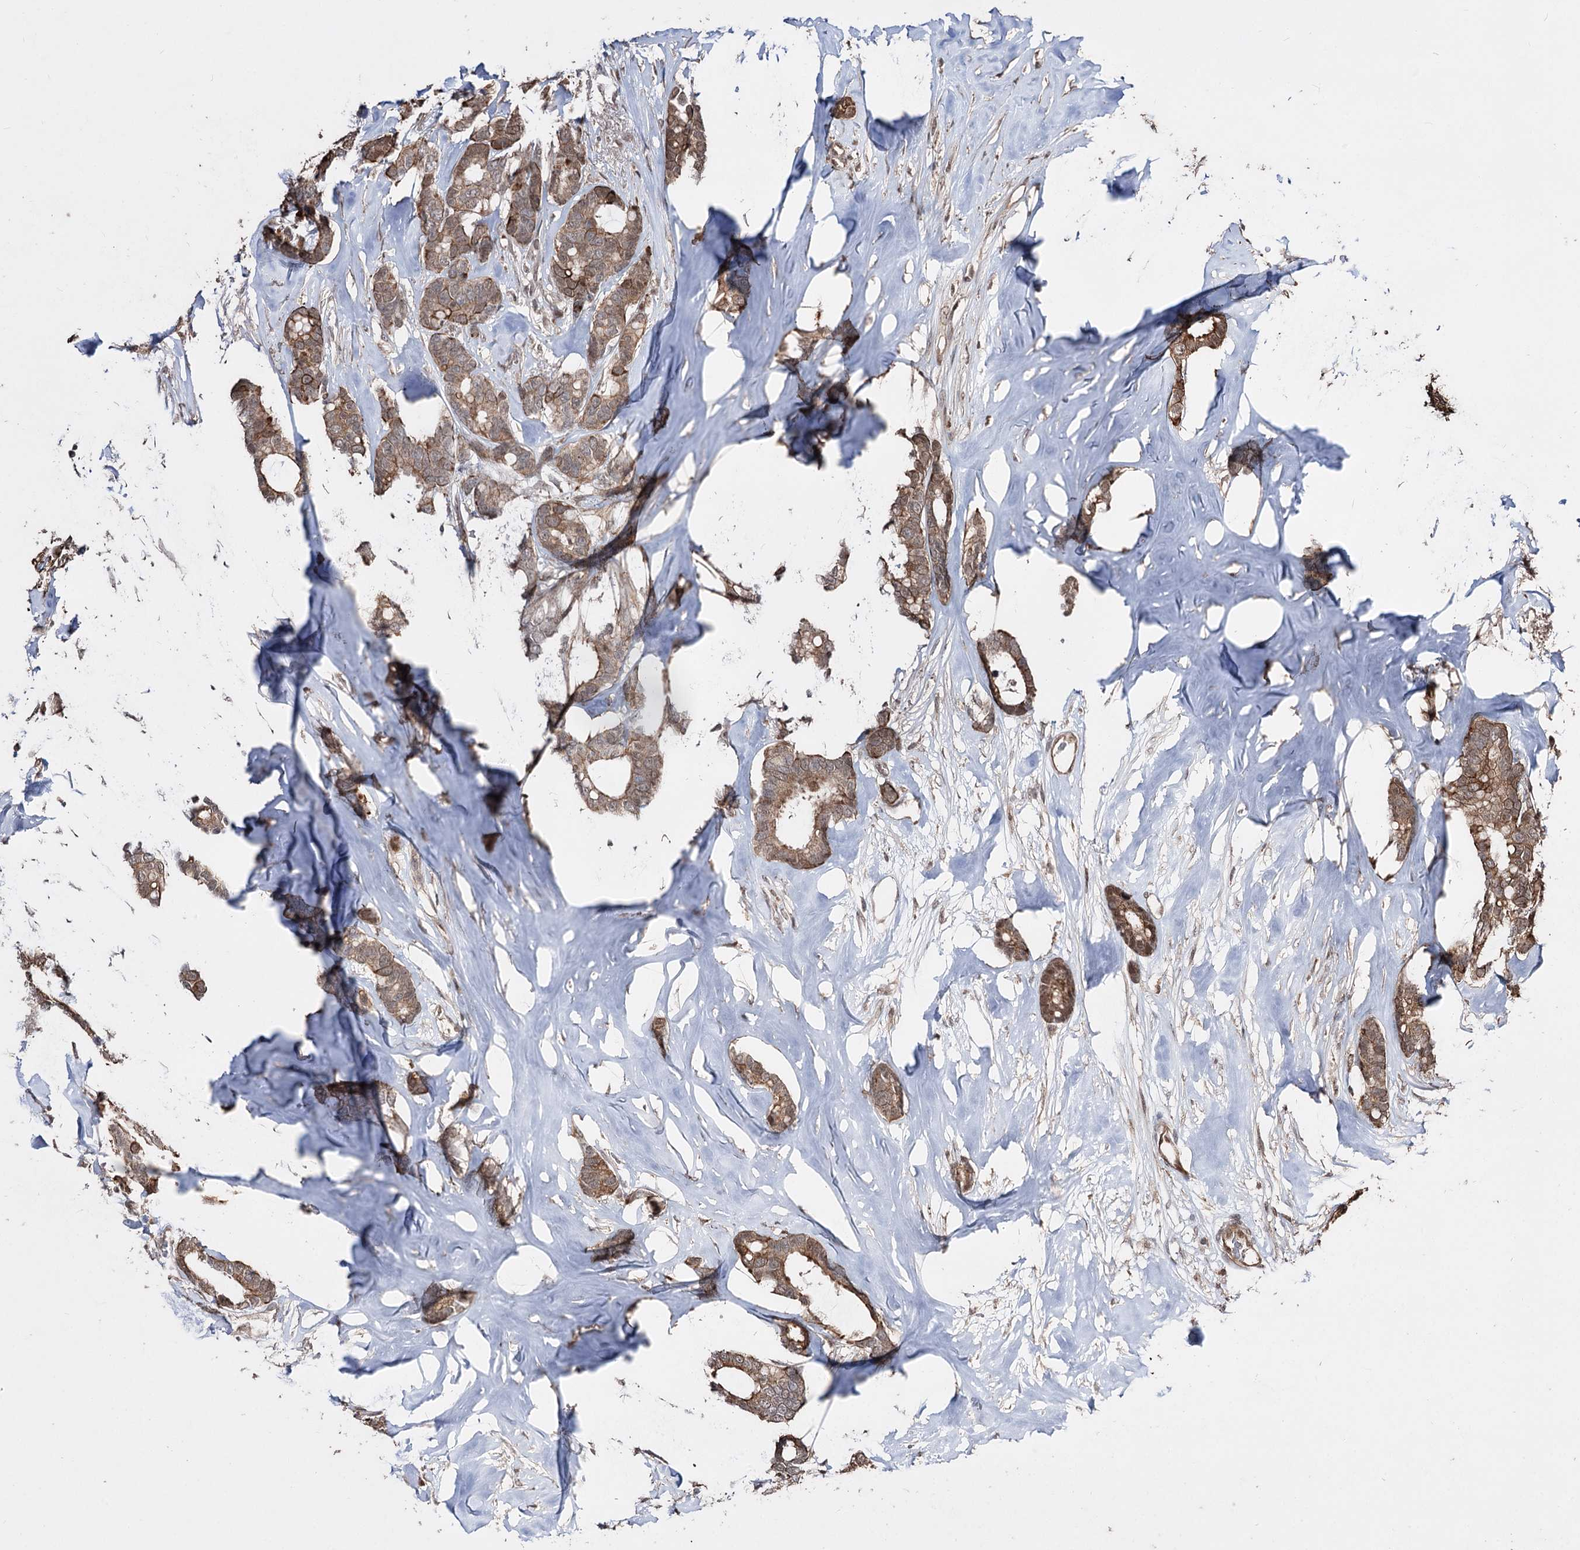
{"staining": {"intensity": "moderate", "quantity": ">75%", "location": "cytoplasmic/membranous"}, "tissue": "breast cancer", "cell_type": "Tumor cells", "image_type": "cancer", "snomed": [{"axis": "morphology", "description": "Duct carcinoma"}, {"axis": "topography", "description": "Breast"}], "caption": "Brown immunohistochemical staining in human intraductal carcinoma (breast) exhibits moderate cytoplasmic/membranous expression in approximately >75% of tumor cells.", "gene": "CPNE8", "patient": {"sex": "female", "age": 87}}